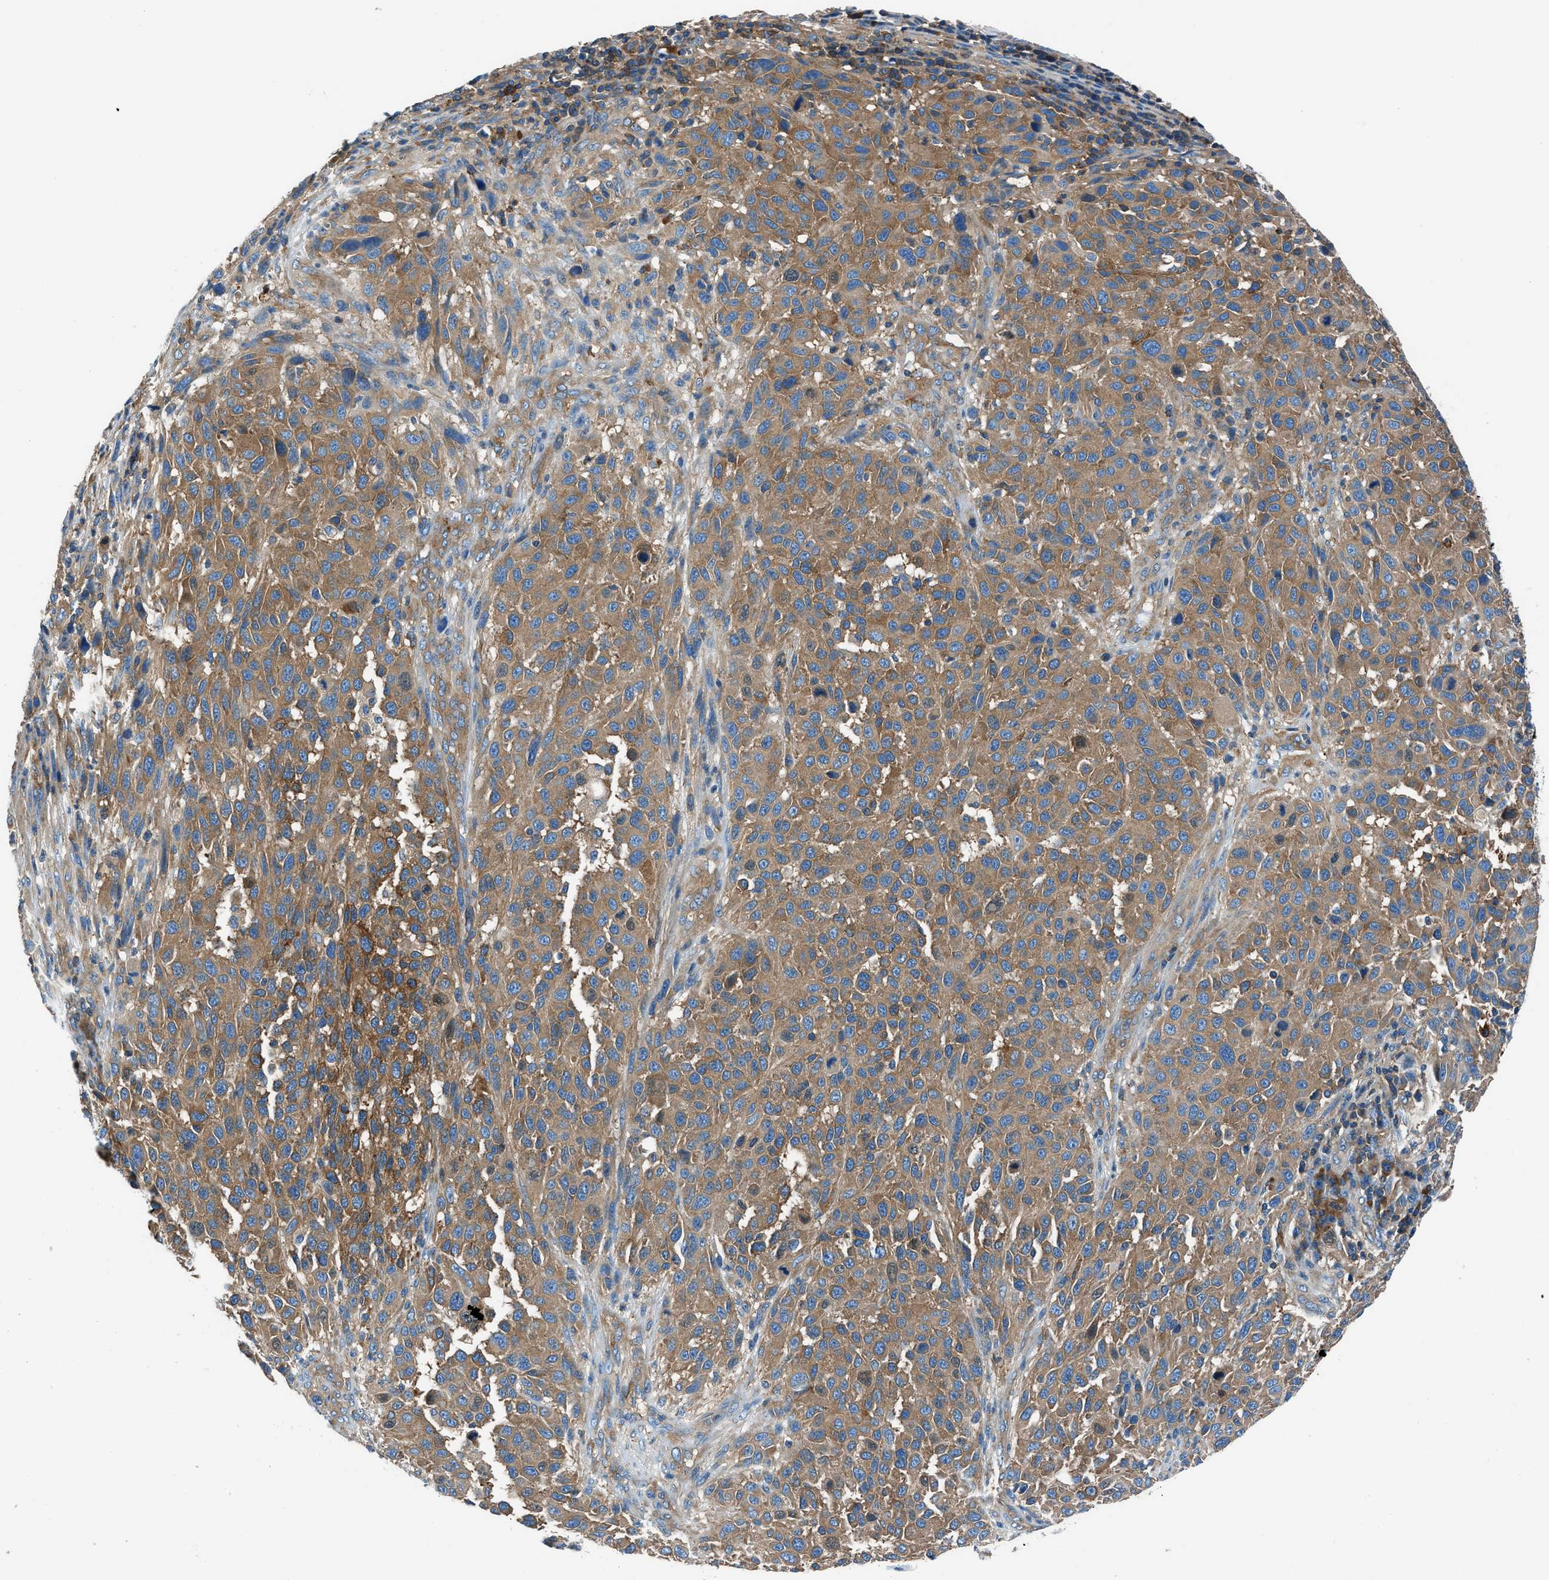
{"staining": {"intensity": "moderate", "quantity": ">75%", "location": "cytoplasmic/membranous"}, "tissue": "melanoma", "cell_type": "Tumor cells", "image_type": "cancer", "snomed": [{"axis": "morphology", "description": "Malignant melanoma, Metastatic site"}, {"axis": "topography", "description": "Lymph node"}], "caption": "High-magnification brightfield microscopy of malignant melanoma (metastatic site) stained with DAB (3,3'-diaminobenzidine) (brown) and counterstained with hematoxylin (blue). tumor cells exhibit moderate cytoplasmic/membranous expression is seen in approximately>75% of cells.", "gene": "SARS1", "patient": {"sex": "male", "age": 61}}